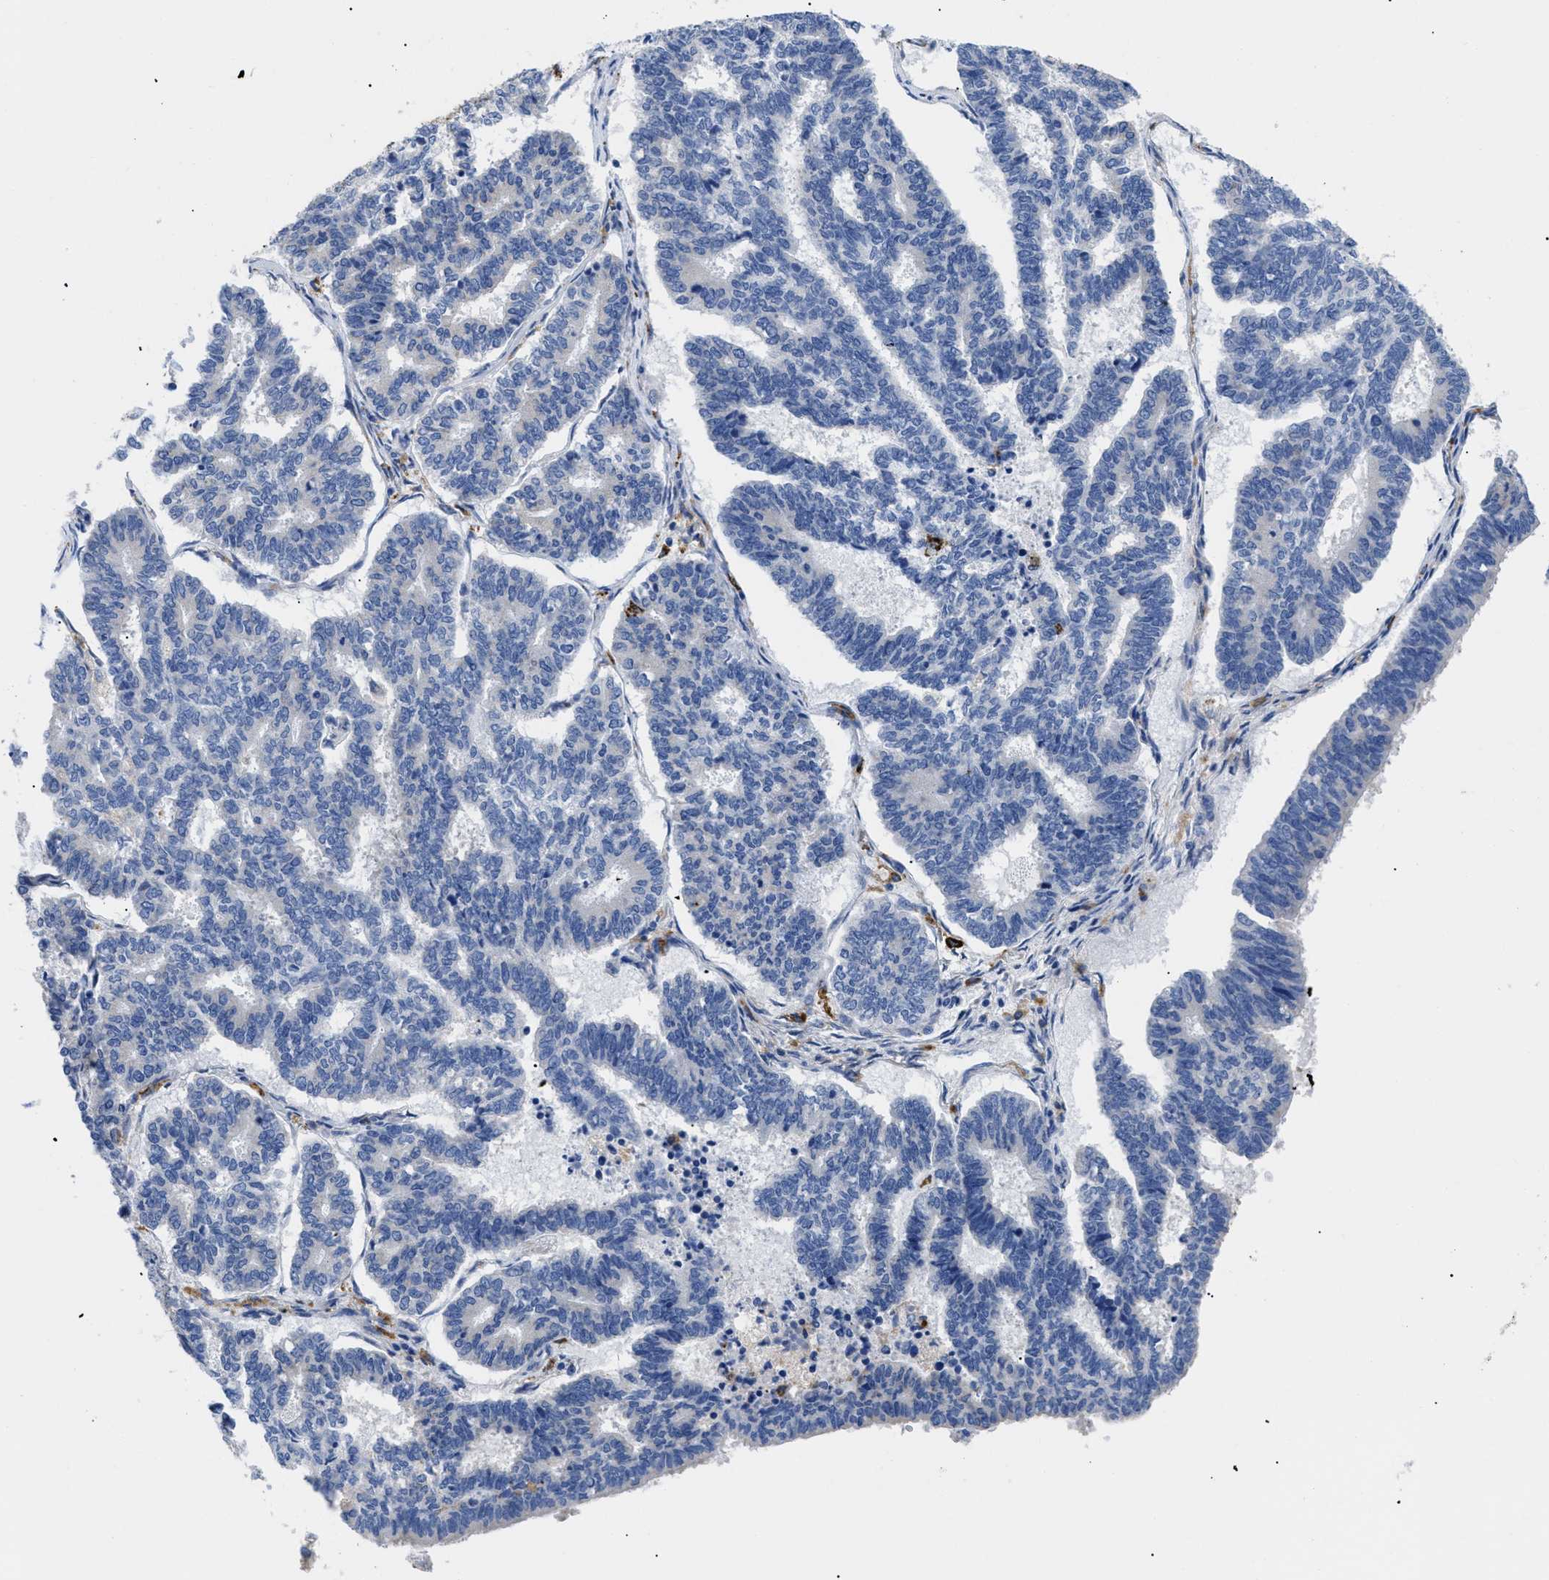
{"staining": {"intensity": "negative", "quantity": "none", "location": "none"}, "tissue": "endometrial cancer", "cell_type": "Tumor cells", "image_type": "cancer", "snomed": [{"axis": "morphology", "description": "Adenocarcinoma, NOS"}, {"axis": "topography", "description": "Endometrium"}], "caption": "The histopathology image exhibits no staining of tumor cells in endometrial adenocarcinoma.", "gene": "HLA-DPA1", "patient": {"sex": "female", "age": 70}}